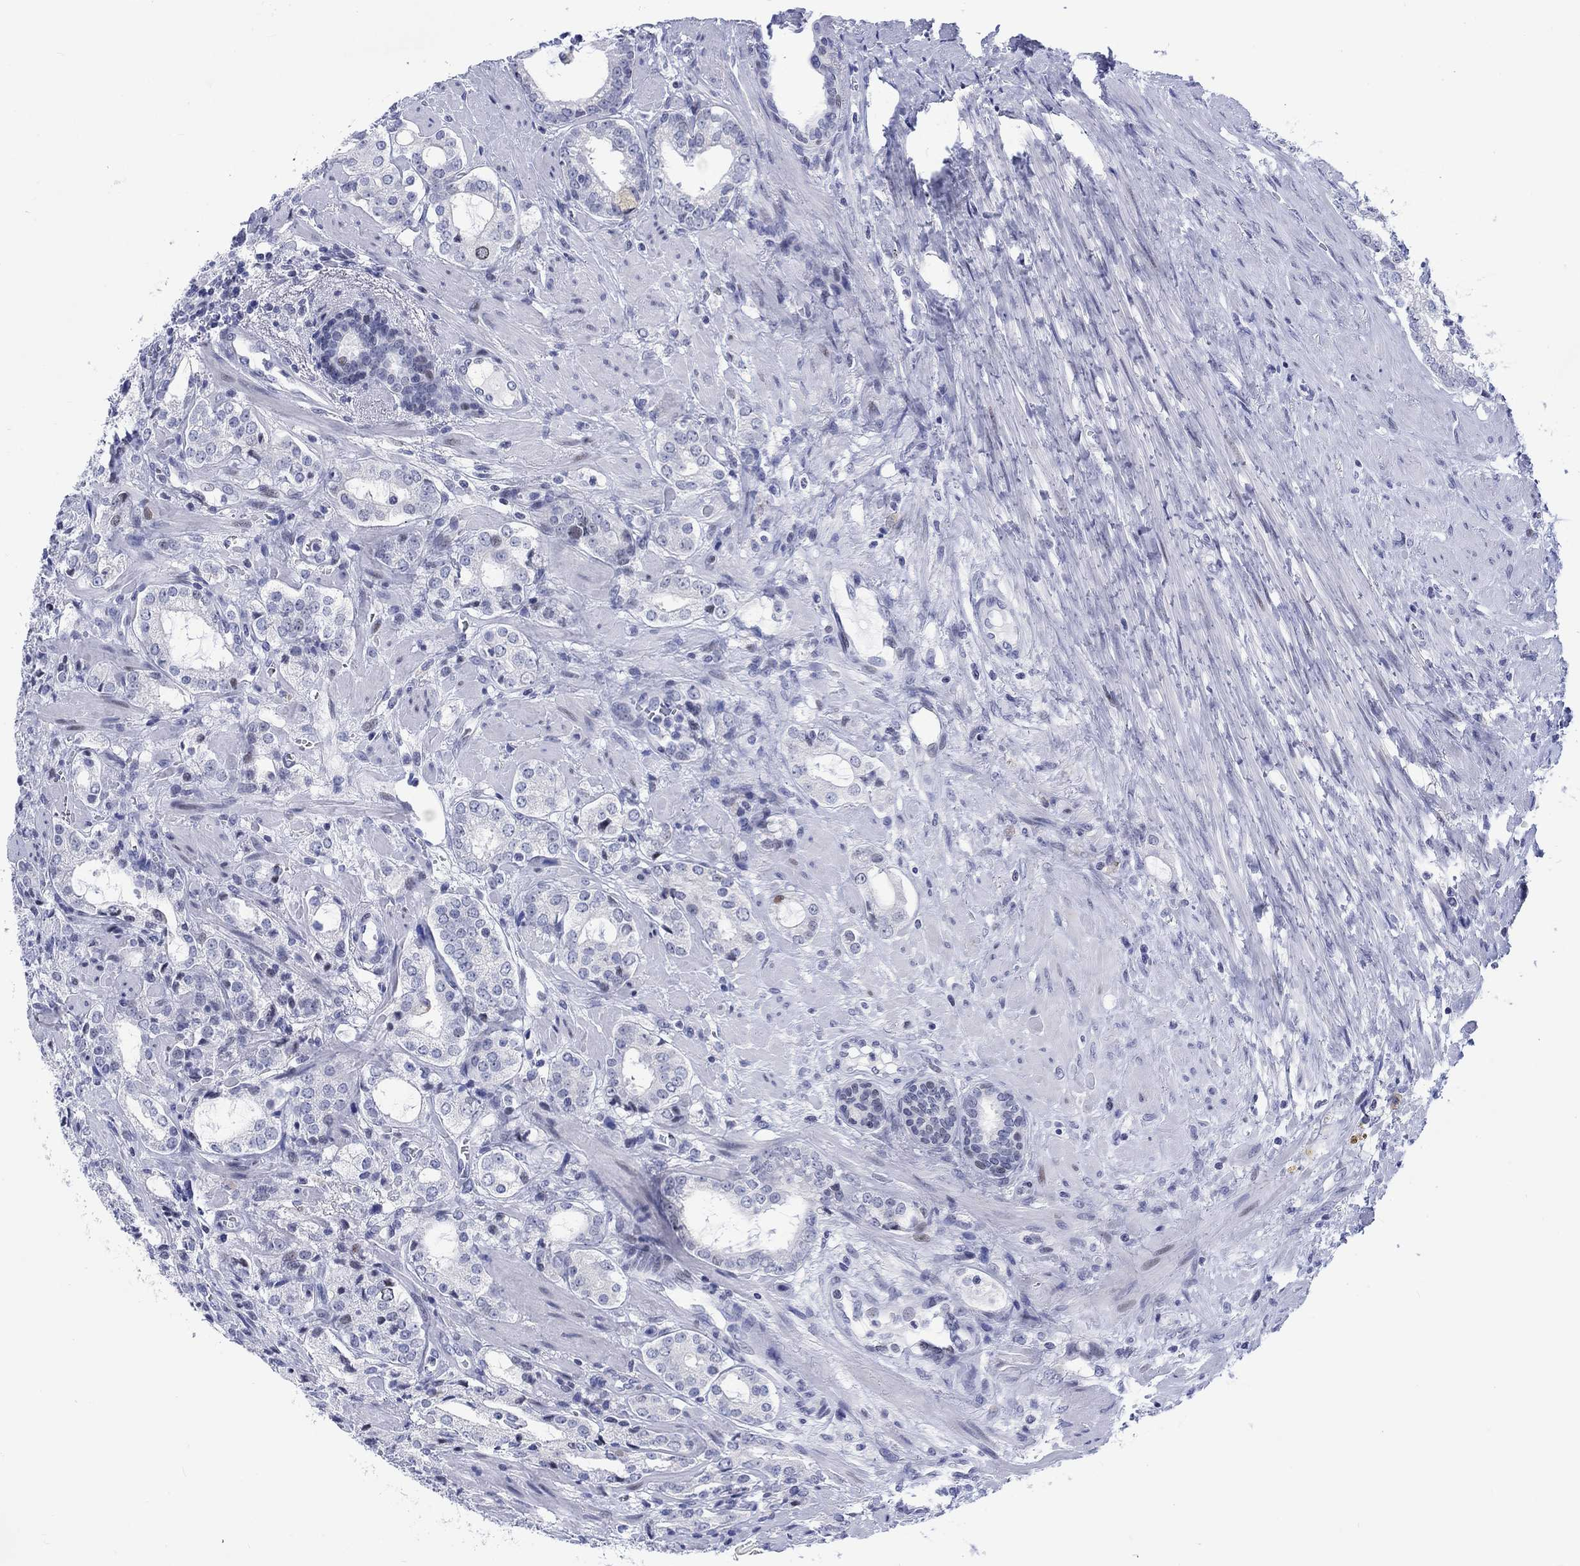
{"staining": {"intensity": "negative", "quantity": "none", "location": "none"}, "tissue": "prostate cancer", "cell_type": "Tumor cells", "image_type": "cancer", "snomed": [{"axis": "morphology", "description": "Adenocarcinoma, NOS"}, {"axis": "topography", "description": "Prostate"}], "caption": "A histopathology image of adenocarcinoma (prostate) stained for a protein displays no brown staining in tumor cells.", "gene": "CDCA2", "patient": {"sex": "male", "age": 66}}